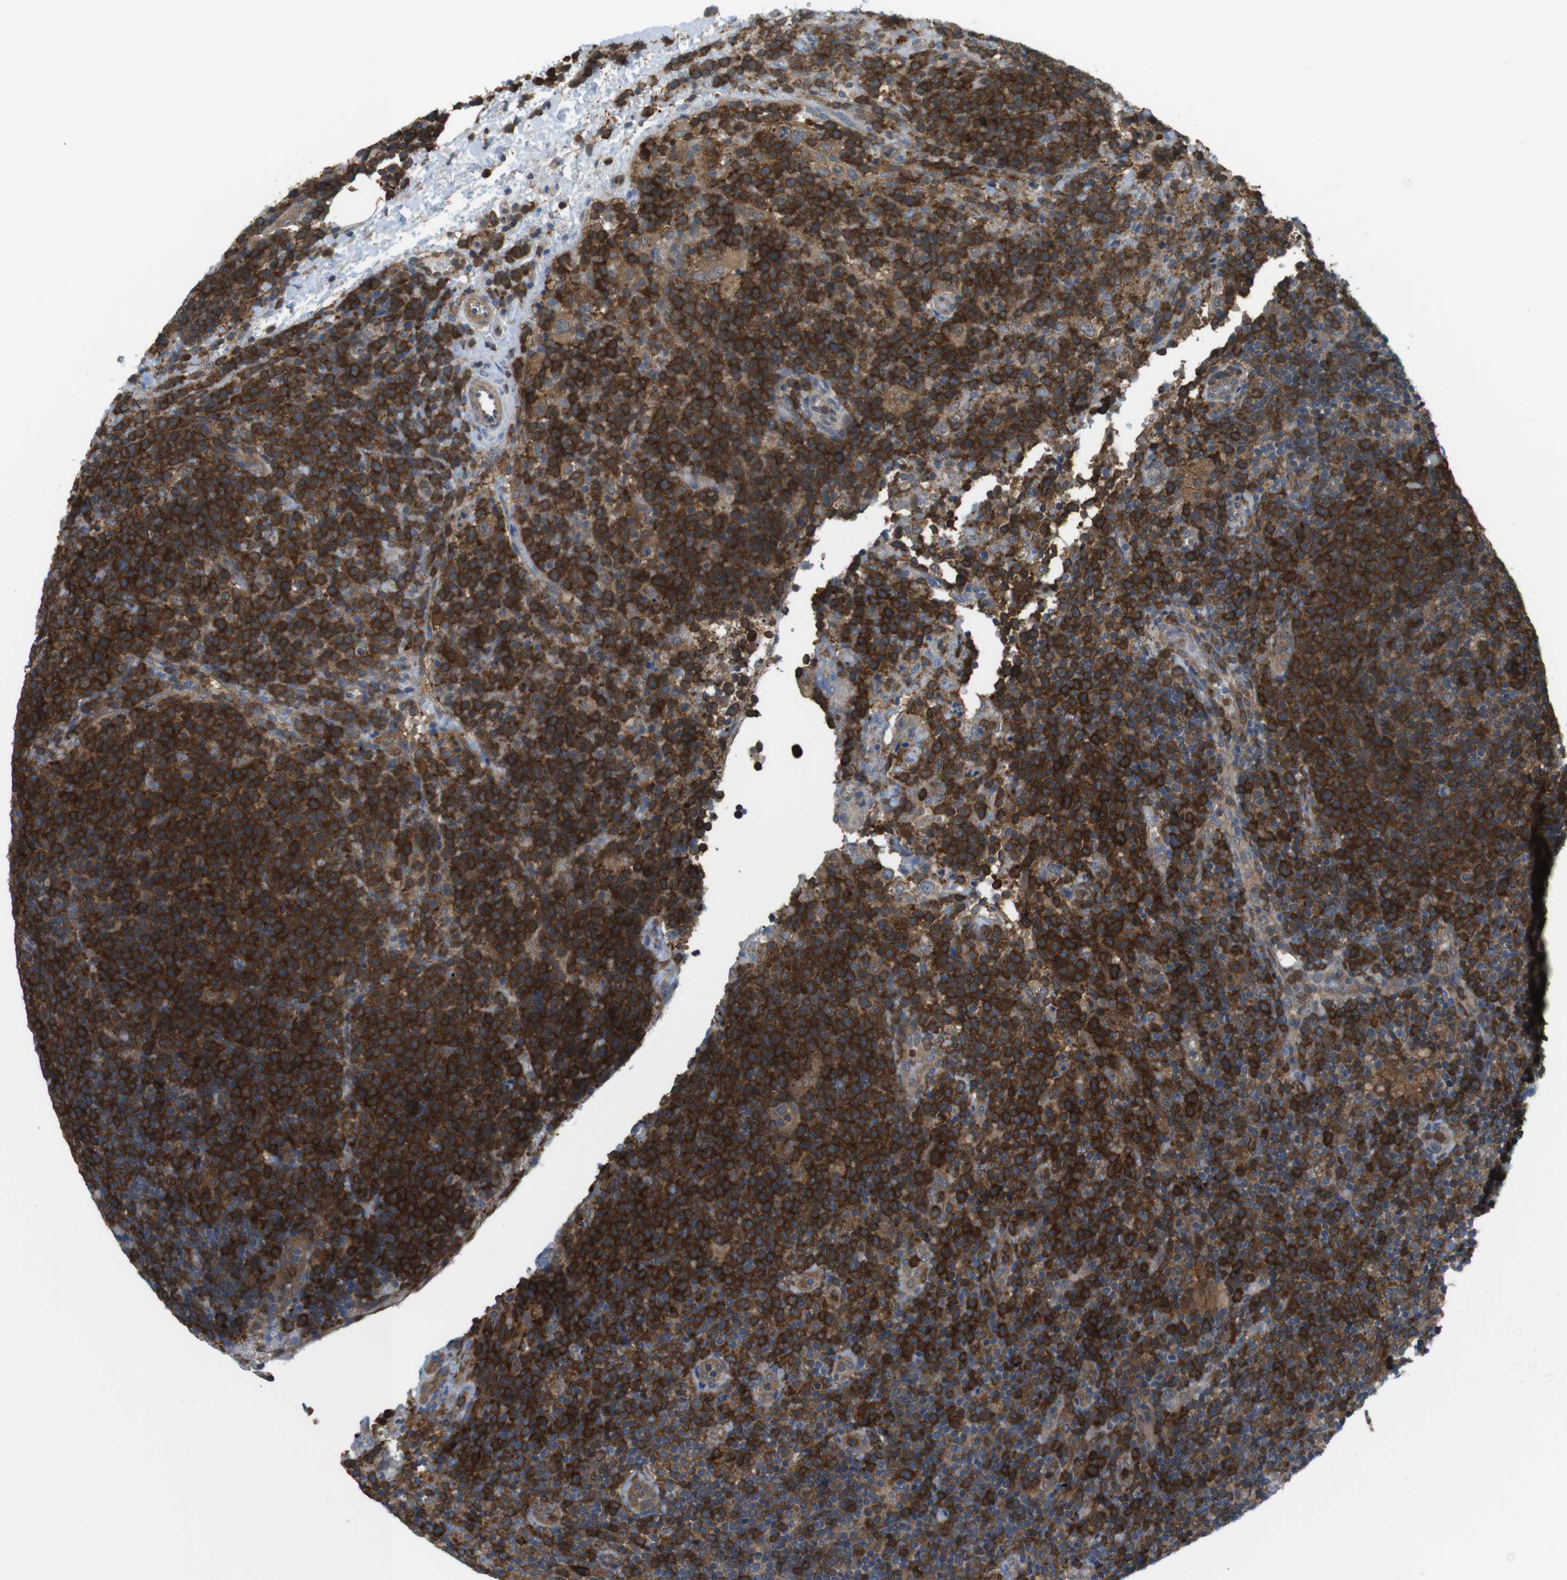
{"staining": {"intensity": "strong", "quantity": ">75%", "location": "cytoplasmic/membranous"}, "tissue": "lymphoma", "cell_type": "Tumor cells", "image_type": "cancer", "snomed": [{"axis": "morphology", "description": "Malignant lymphoma, non-Hodgkin's type, High grade"}, {"axis": "topography", "description": "Lymph node"}], "caption": "Approximately >75% of tumor cells in lymphoma reveal strong cytoplasmic/membranous protein expression as visualized by brown immunohistochemical staining.", "gene": "MTHFD1", "patient": {"sex": "male", "age": 61}}